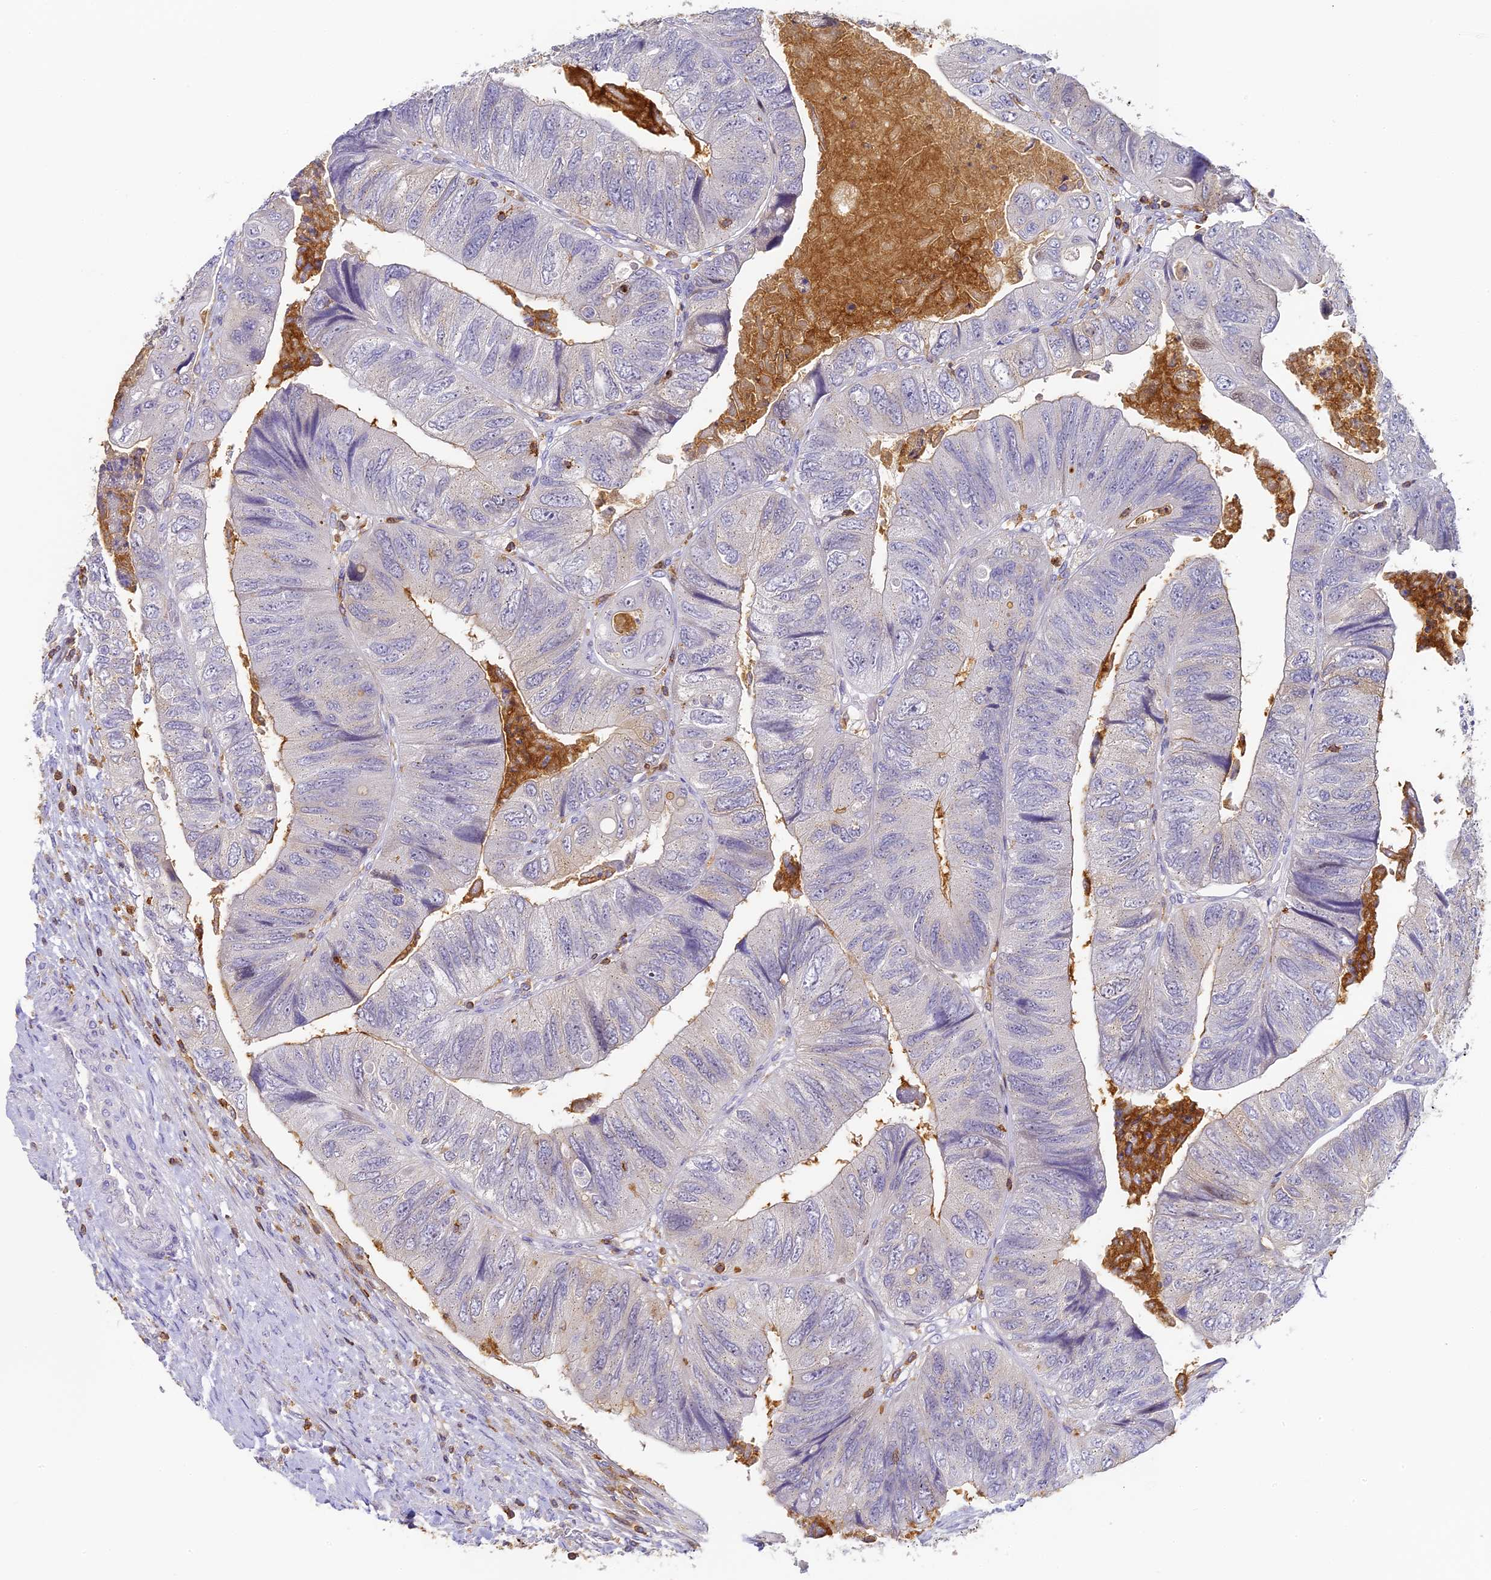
{"staining": {"intensity": "negative", "quantity": "none", "location": "none"}, "tissue": "colorectal cancer", "cell_type": "Tumor cells", "image_type": "cancer", "snomed": [{"axis": "morphology", "description": "Adenocarcinoma, NOS"}, {"axis": "topography", "description": "Rectum"}], "caption": "Tumor cells are negative for protein expression in human colorectal cancer (adenocarcinoma).", "gene": "FYB1", "patient": {"sex": "male", "age": 63}}